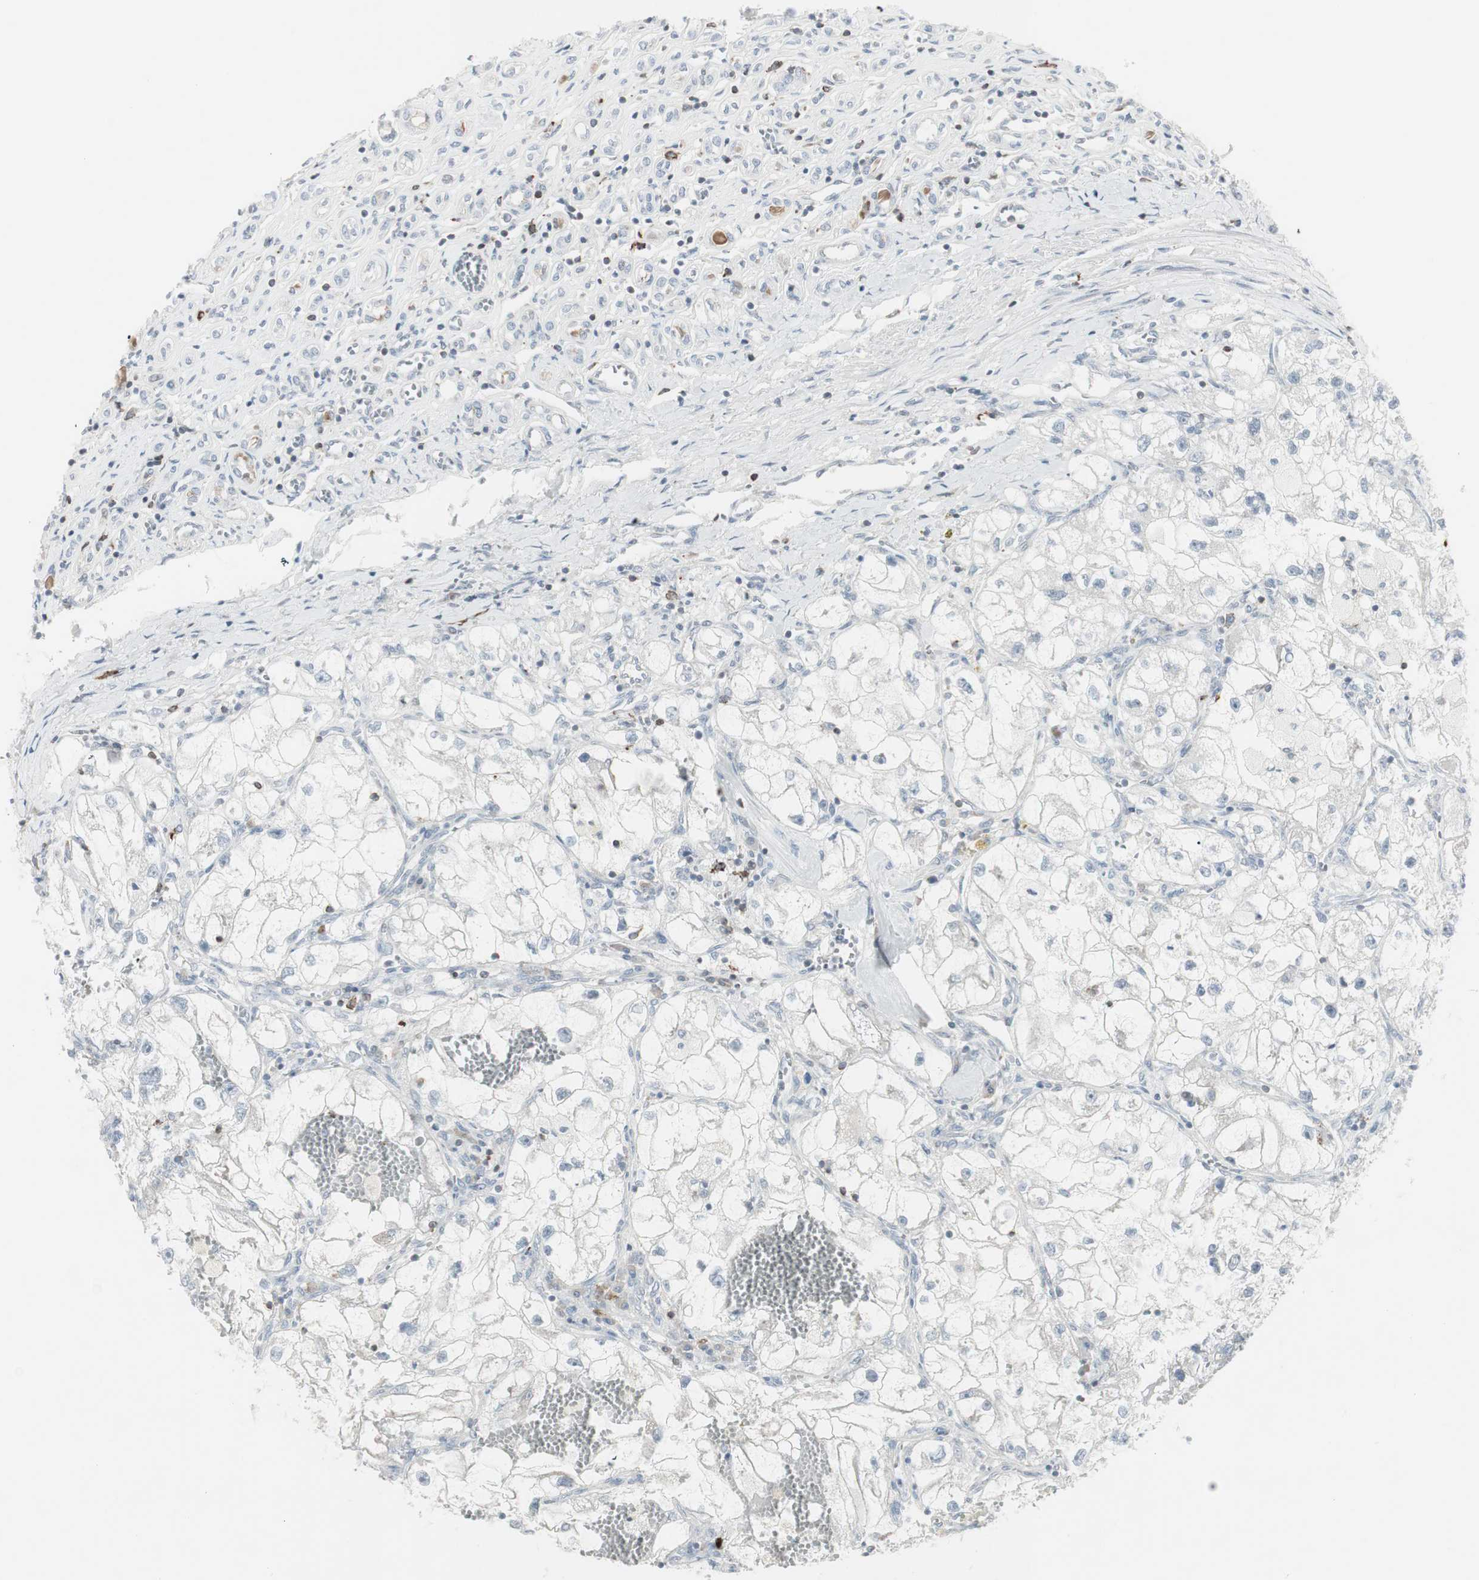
{"staining": {"intensity": "negative", "quantity": "none", "location": "none"}, "tissue": "renal cancer", "cell_type": "Tumor cells", "image_type": "cancer", "snomed": [{"axis": "morphology", "description": "Adenocarcinoma, NOS"}, {"axis": "topography", "description": "Kidney"}], "caption": "Immunohistochemistry of human renal cancer (adenocarcinoma) reveals no staining in tumor cells.", "gene": "MAP4K4", "patient": {"sex": "female", "age": 70}}